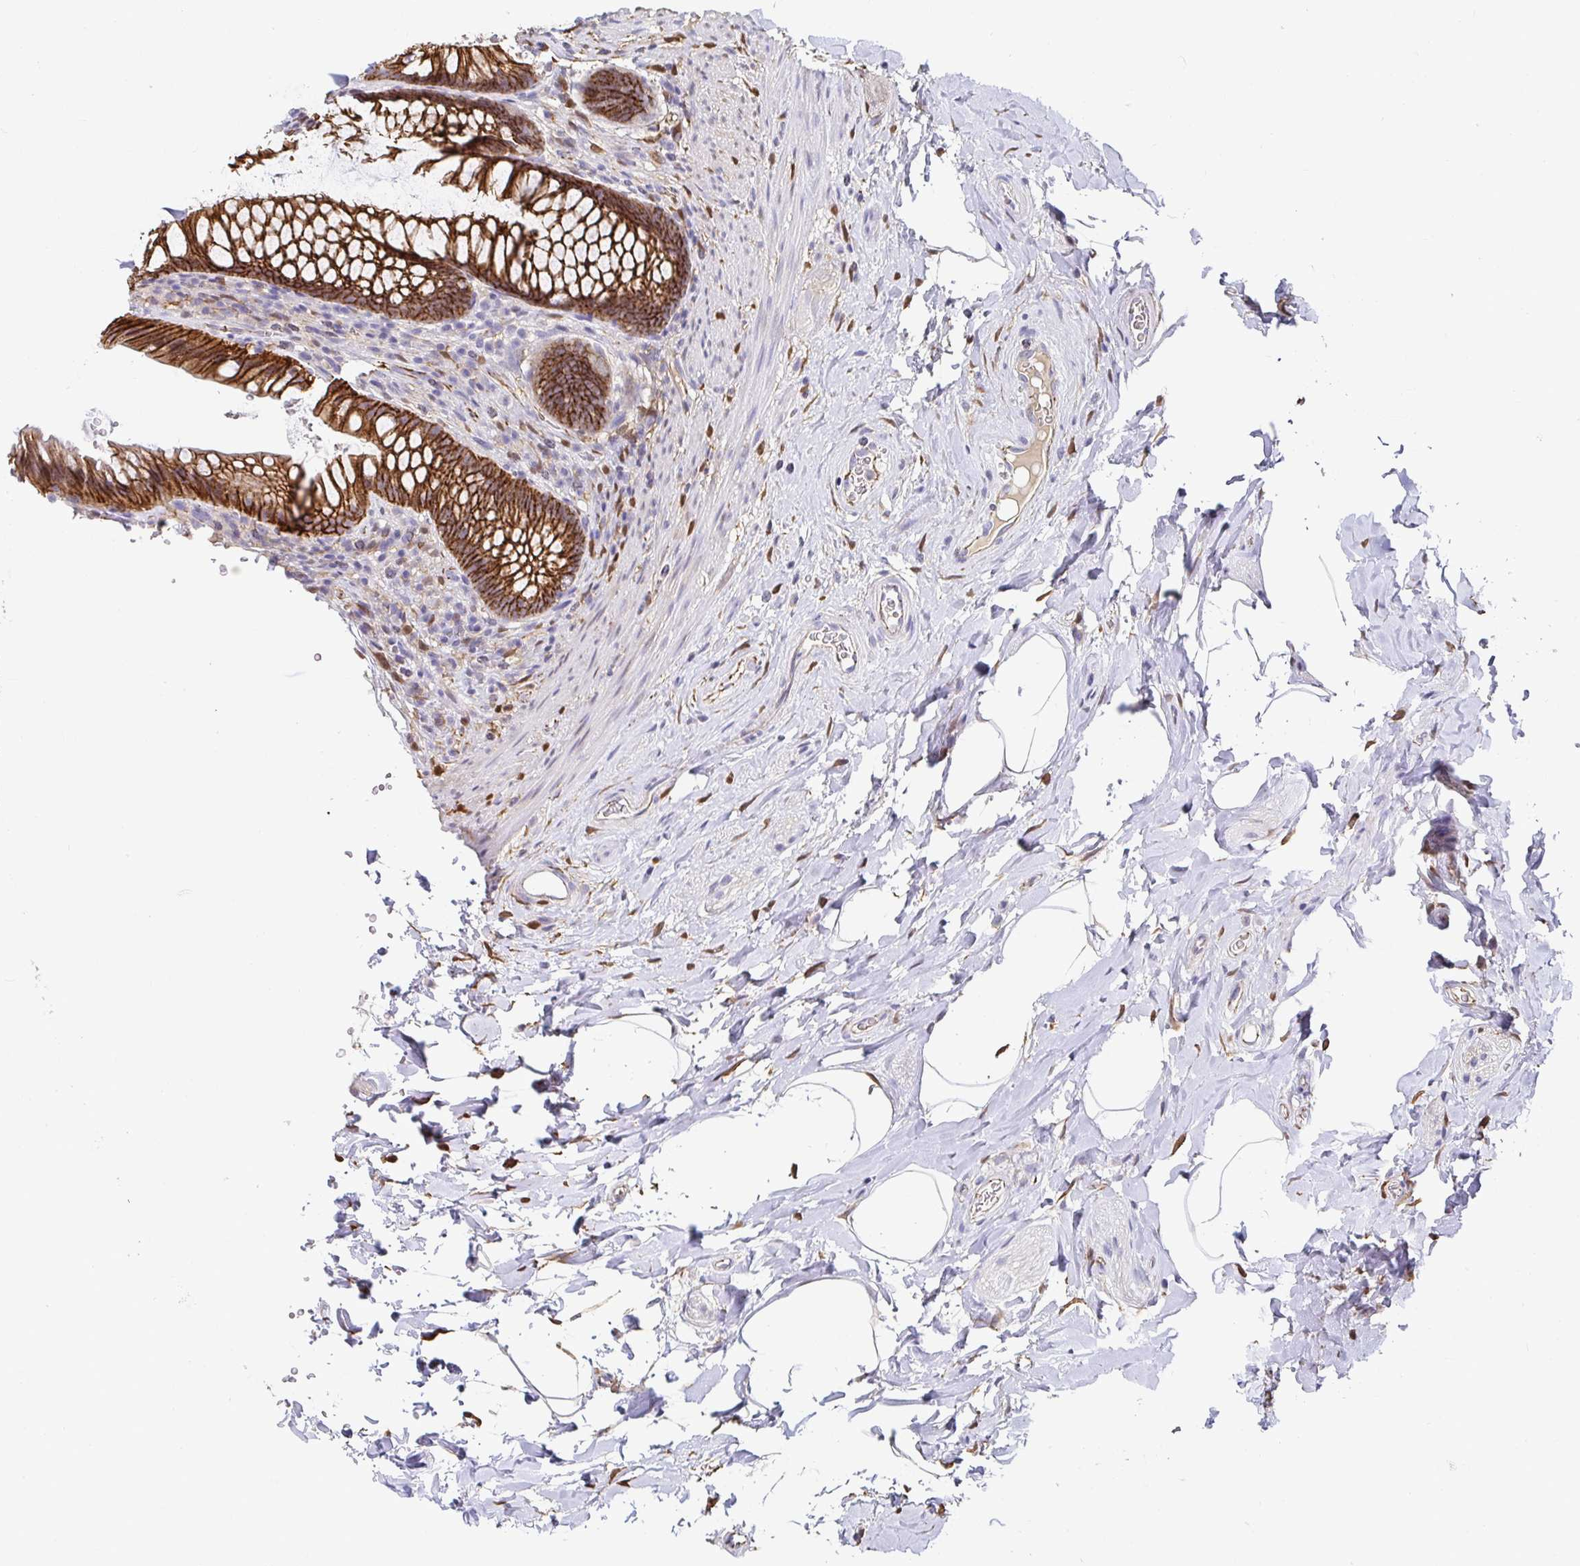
{"staining": {"intensity": "strong", "quantity": ">75%", "location": "cytoplasmic/membranous"}, "tissue": "rectum", "cell_type": "Glandular cells", "image_type": "normal", "snomed": [{"axis": "morphology", "description": "Normal tissue, NOS"}, {"axis": "topography", "description": "Rectum"}], "caption": "This image exhibits IHC staining of normal rectum, with high strong cytoplasmic/membranous positivity in approximately >75% of glandular cells.", "gene": "PIWIL3", "patient": {"sex": "male", "age": 53}}